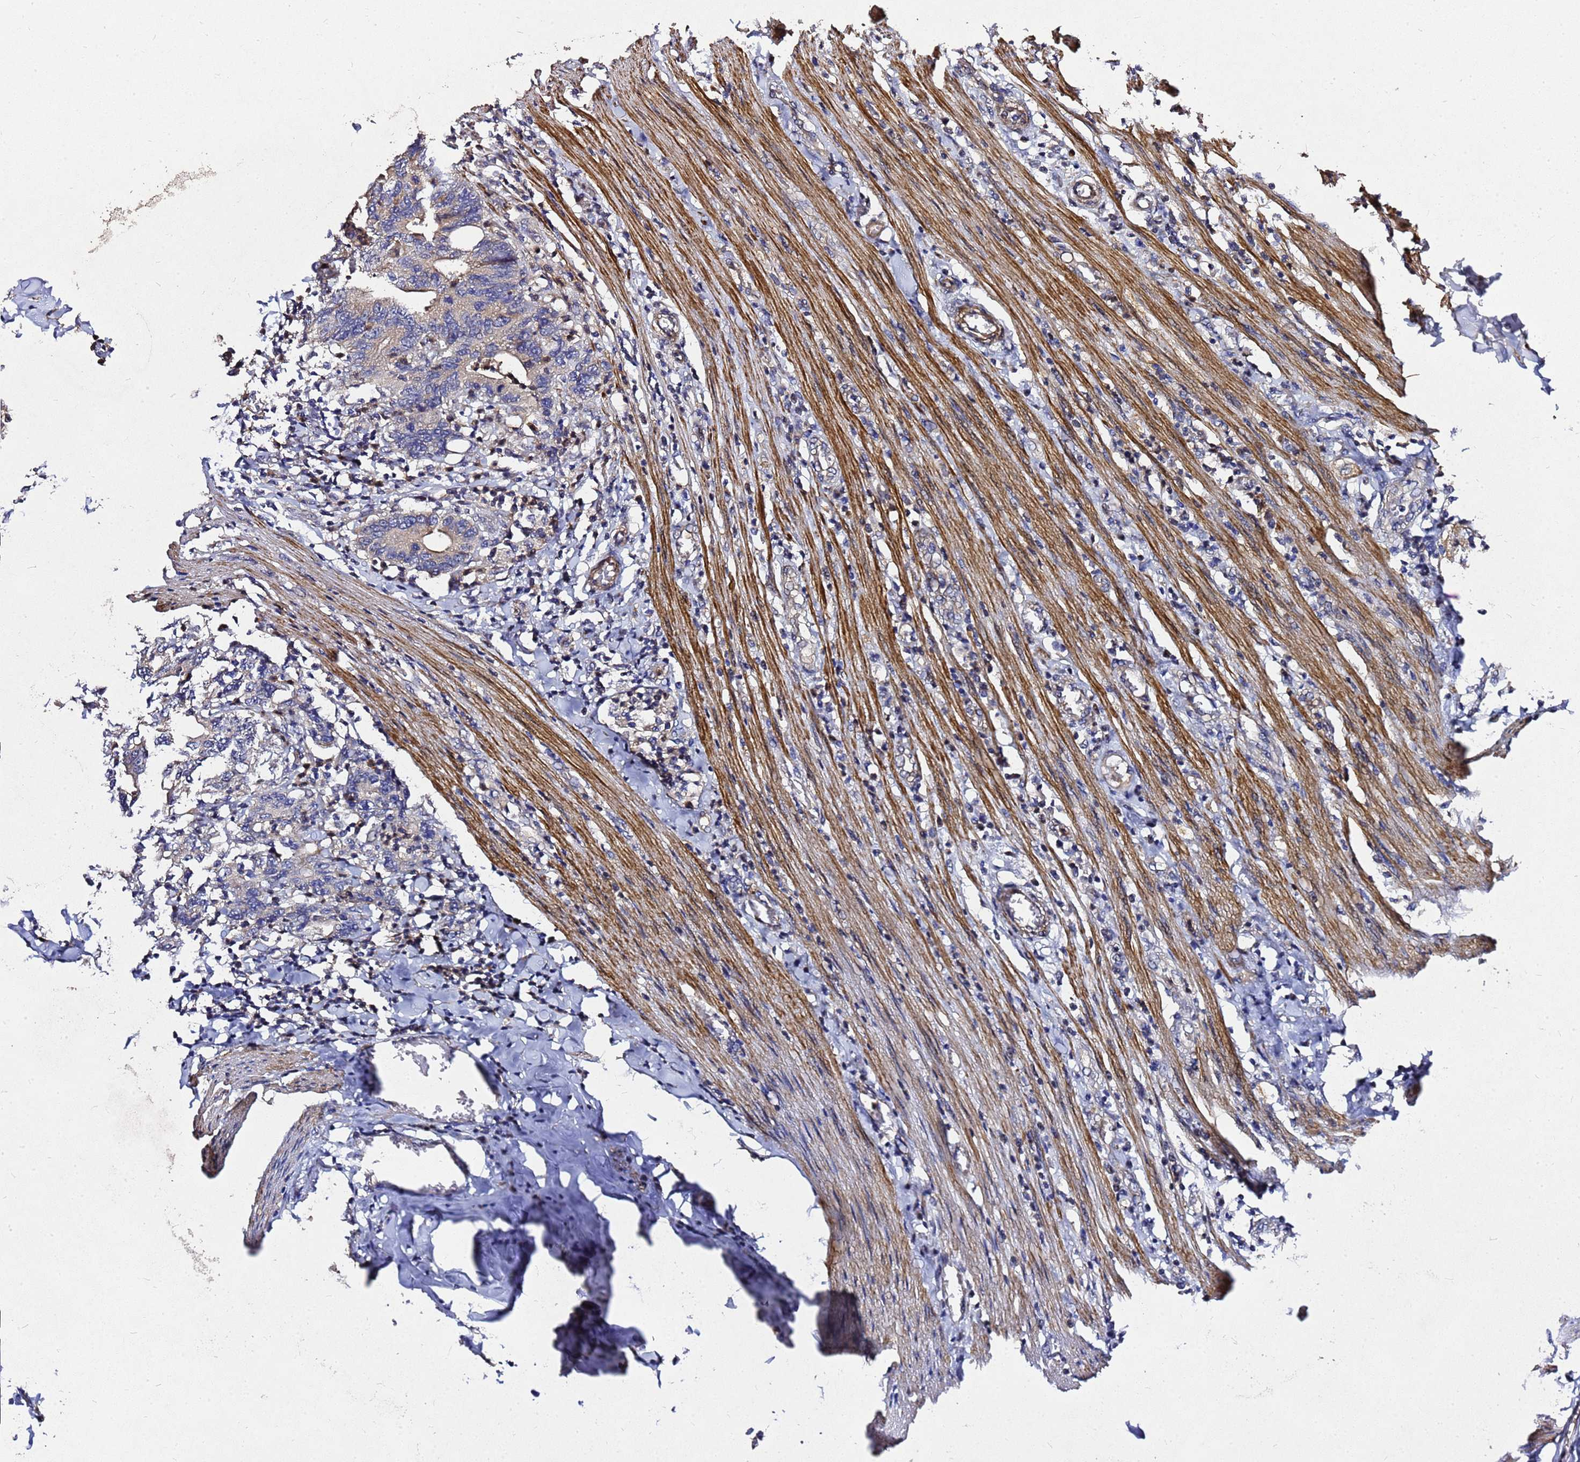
{"staining": {"intensity": "negative", "quantity": "none", "location": "none"}, "tissue": "colorectal cancer", "cell_type": "Tumor cells", "image_type": "cancer", "snomed": [{"axis": "morphology", "description": "Adenocarcinoma, NOS"}, {"axis": "topography", "description": "Colon"}], "caption": "A high-resolution photomicrograph shows immunohistochemistry (IHC) staining of colorectal adenocarcinoma, which demonstrates no significant expression in tumor cells. (DAB immunohistochemistry (IHC) visualized using brightfield microscopy, high magnification).", "gene": "RSPRY1", "patient": {"sex": "female", "age": 75}}